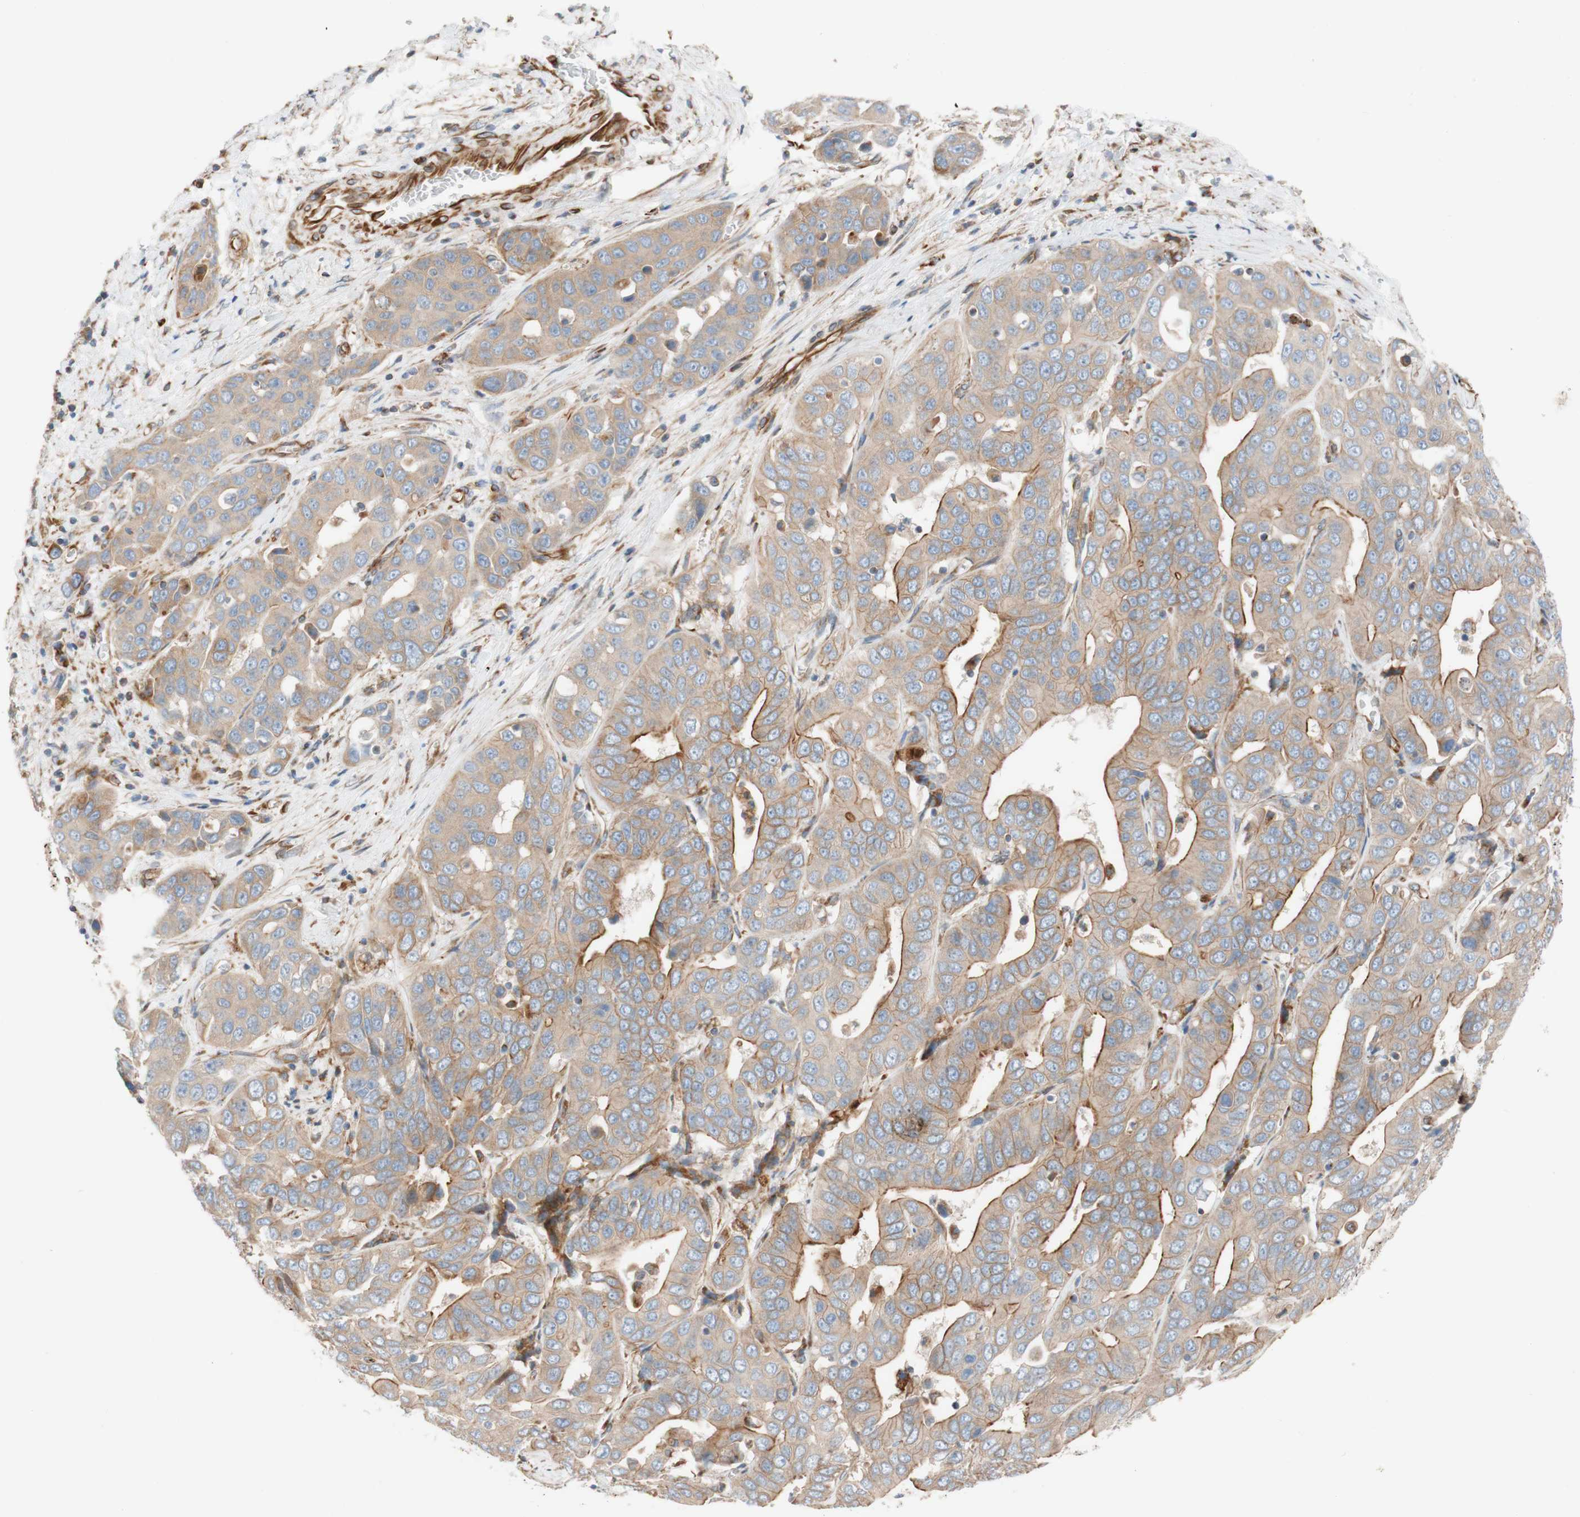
{"staining": {"intensity": "moderate", "quantity": ">75%", "location": "cytoplasmic/membranous"}, "tissue": "liver cancer", "cell_type": "Tumor cells", "image_type": "cancer", "snomed": [{"axis": "morphology", "description": "Cholangiocarcinoma"}, {"axis": "topography", "description": "Liver"}], "caption": "Brown immunohistochemical staining in liver cancer reveals moderate cytoplasmic/membranous expression in approximately >75% of tumor cells. Nuclei are stained in blue.", "gene": "C1orf43", "patient": {"sex": "female", "age": 52}}